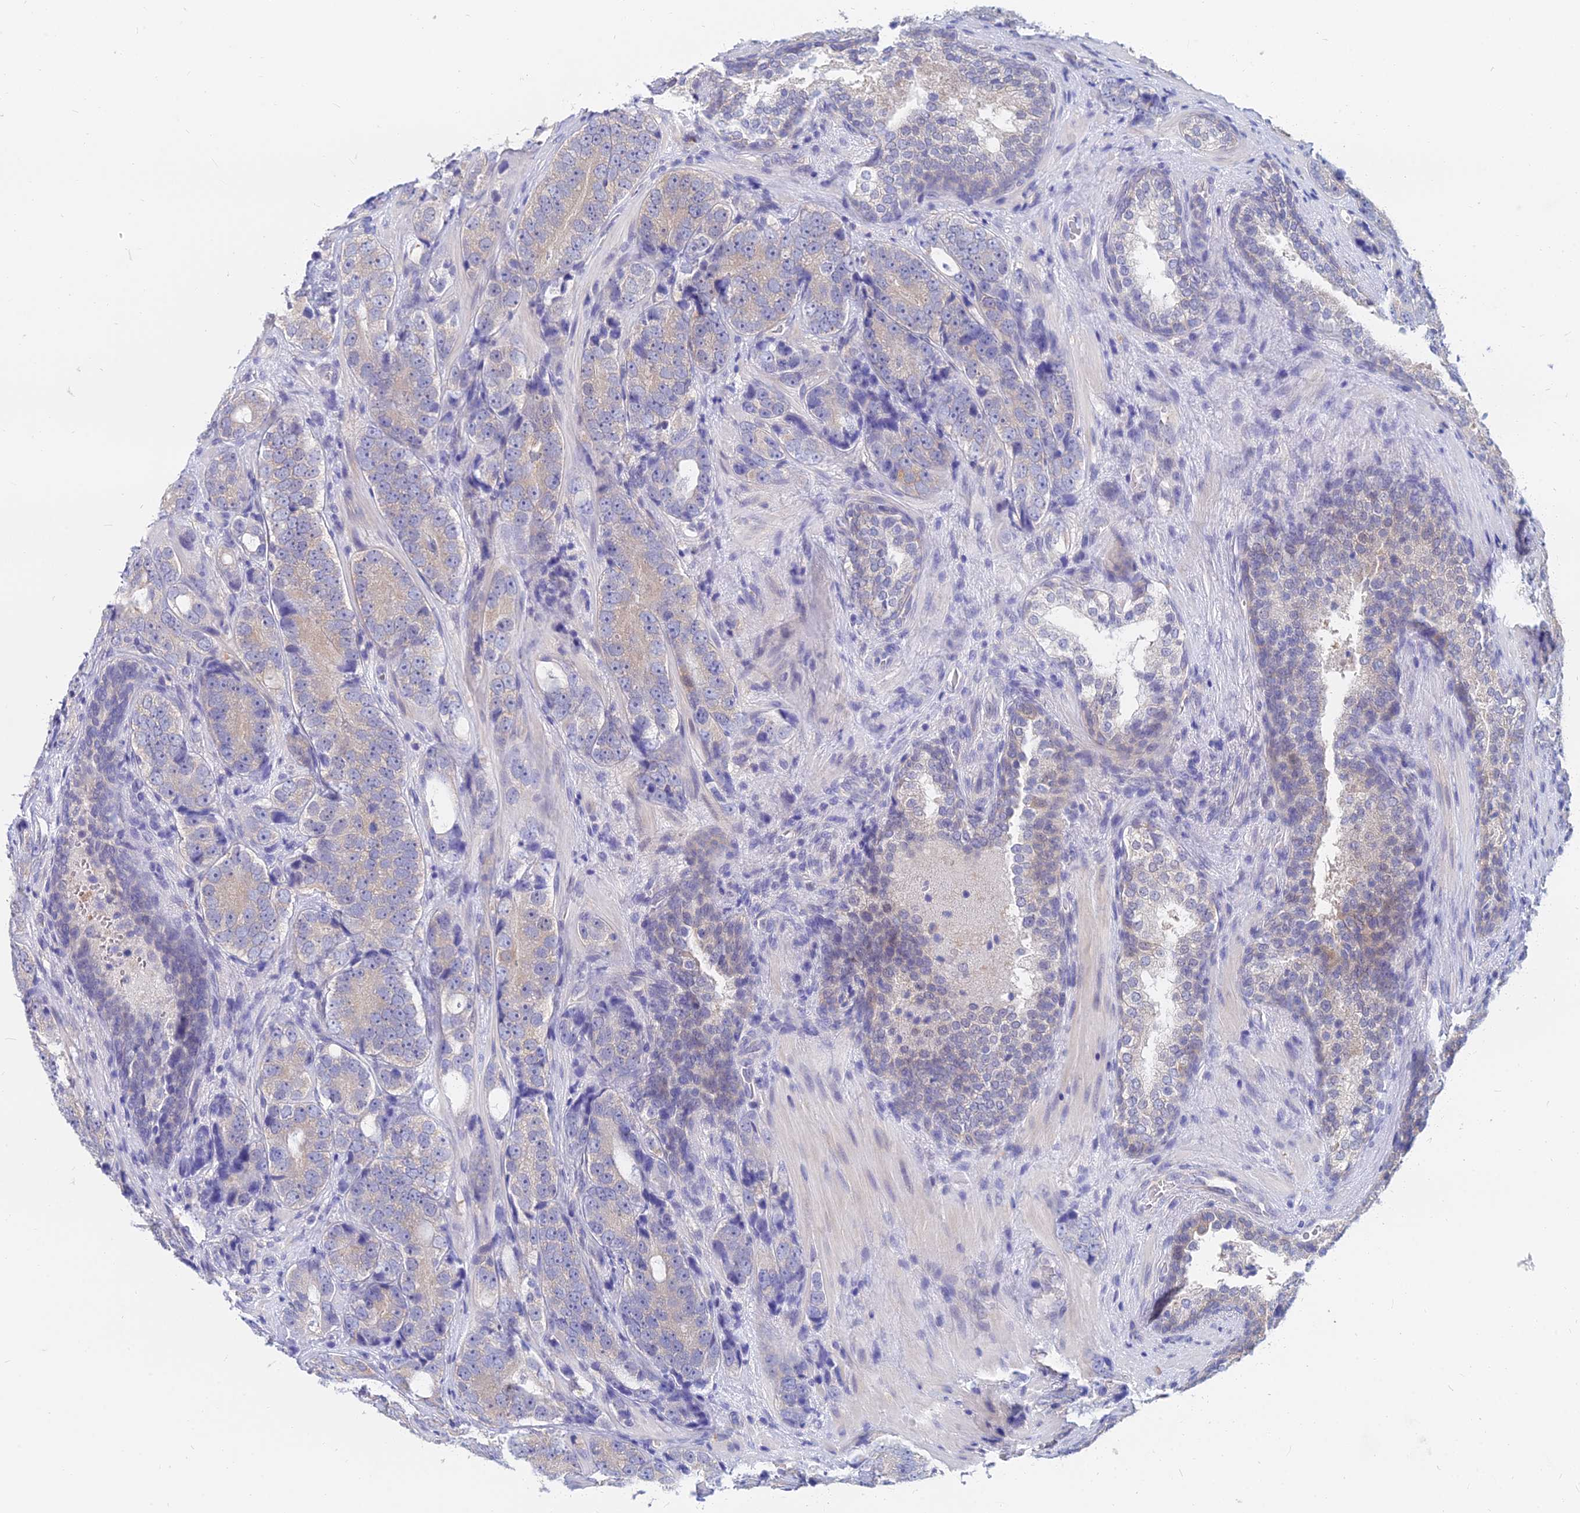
{"staining": {"intensity": "weak", "quantity": "<25%", "location": "cytoplasmic/membranous"}, "tissue": "prostate cancer", "cell_type": "Tumor cells", "image_type": "cancer", "snomed": [{"axis": "morphology", "description": "Adenocarcinoma, High grade"}, {"axis": "topography", "description": "Prostate"}], "caption": "An immunohistochemistry (IHC) histopathology image of prostate cancer is shown. There is no staining in tumor cells of prostate cancer.", "gene": "B3GALT4", "patient": {"sex": "male", "age": 56}}